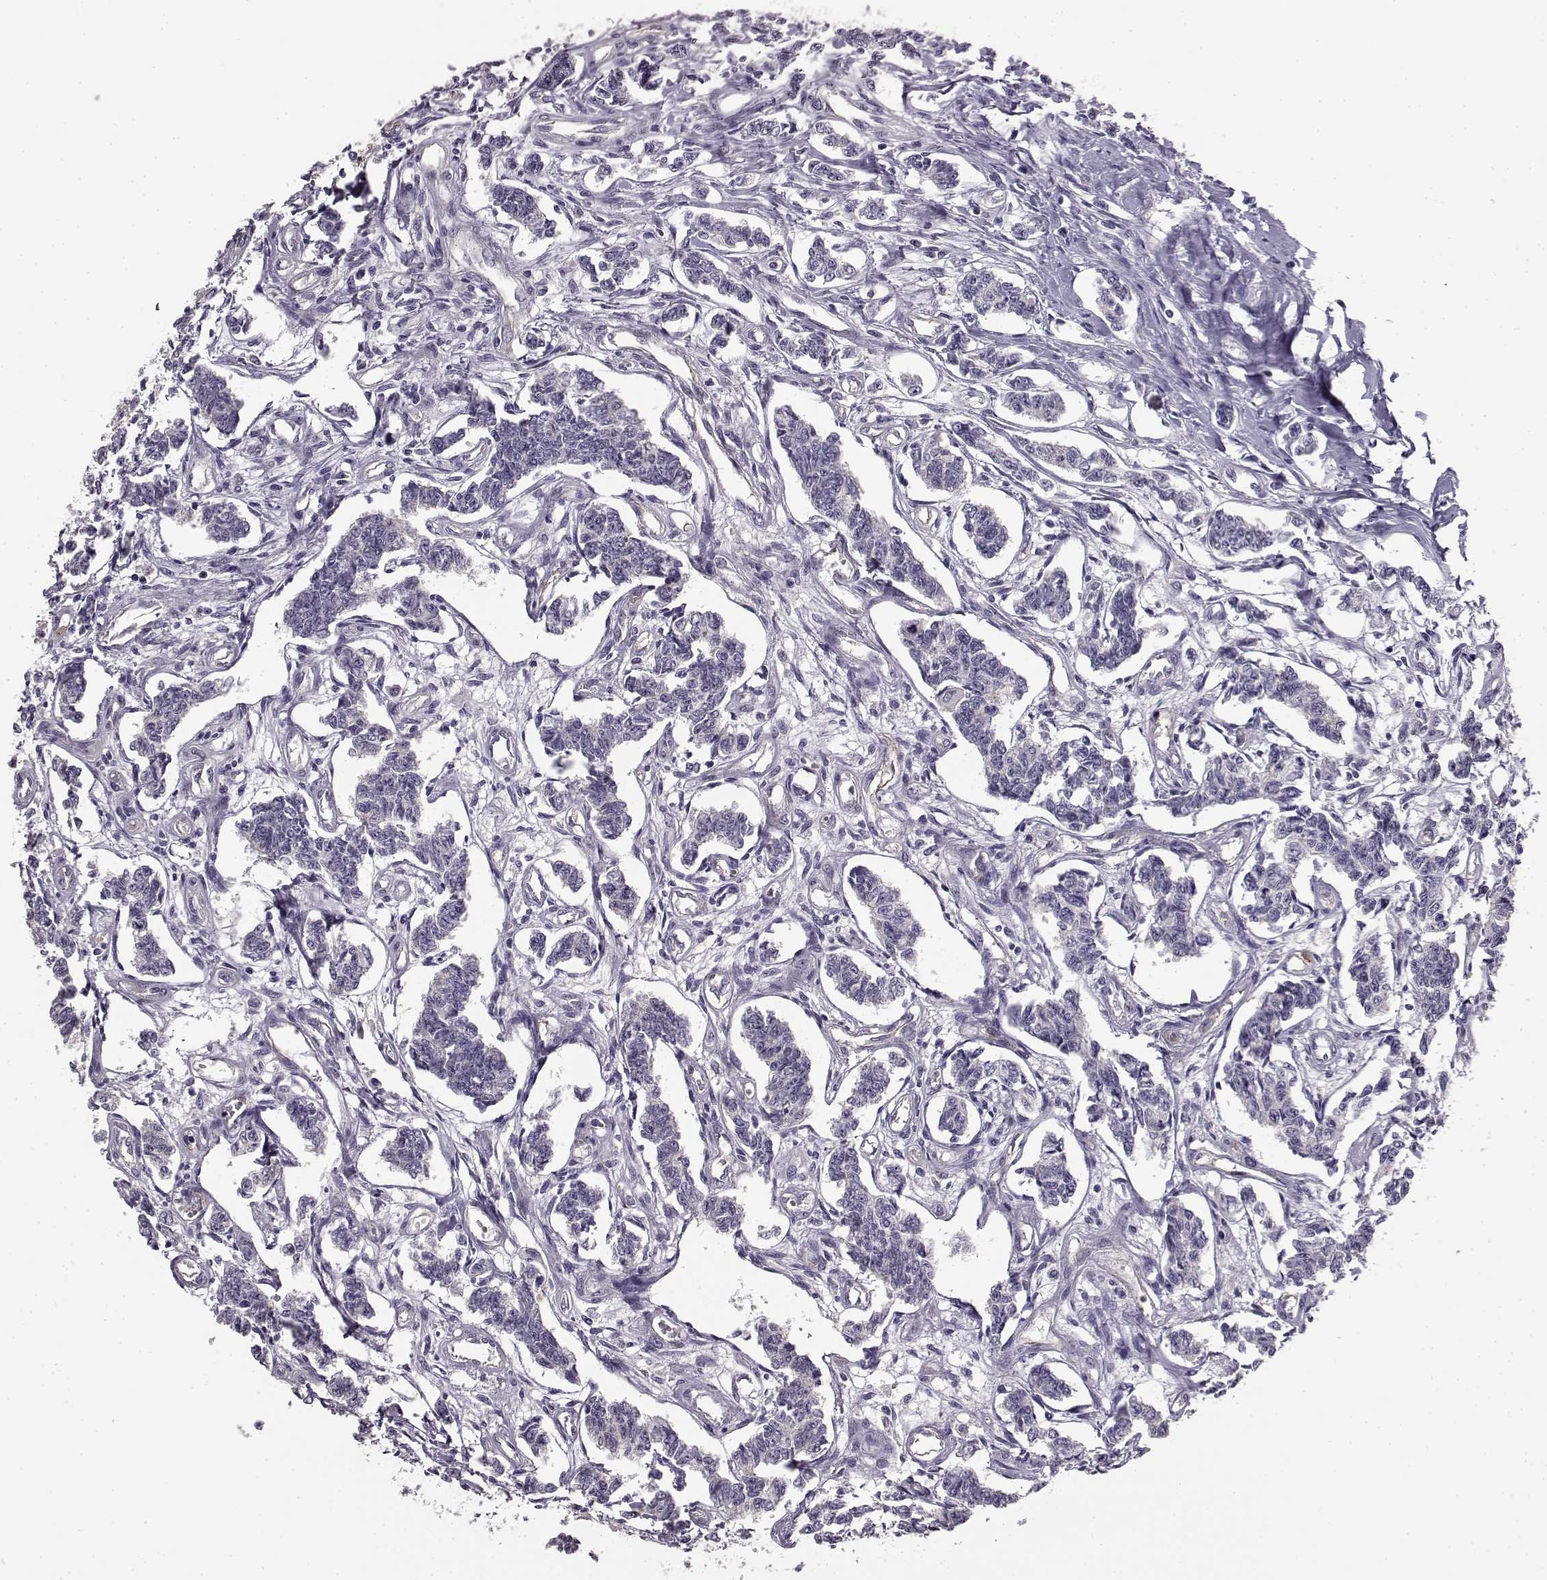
{"staining": {"intensity": "negative", "quantity": "none", "location": "none"}, "tissue": "carcinoid", "cell_type": "Tumor cells", "image_type": "cancer", "snomed": [{"axis": "morphology", "description": "Carcinoid, malignant, NOS"}, {"axis": "topography", "description": "Kidney"}], "caption": "This image is of carcinoid stained with immunohistochemistry to label a protein in brown with the nuclei are counter-stained blue. There is no staining in tumor cells. (DAB immunohistochemistry (IHC), high magnification).", "gene": "KRT85", "patient": {"sex": "female", "age": 41}}